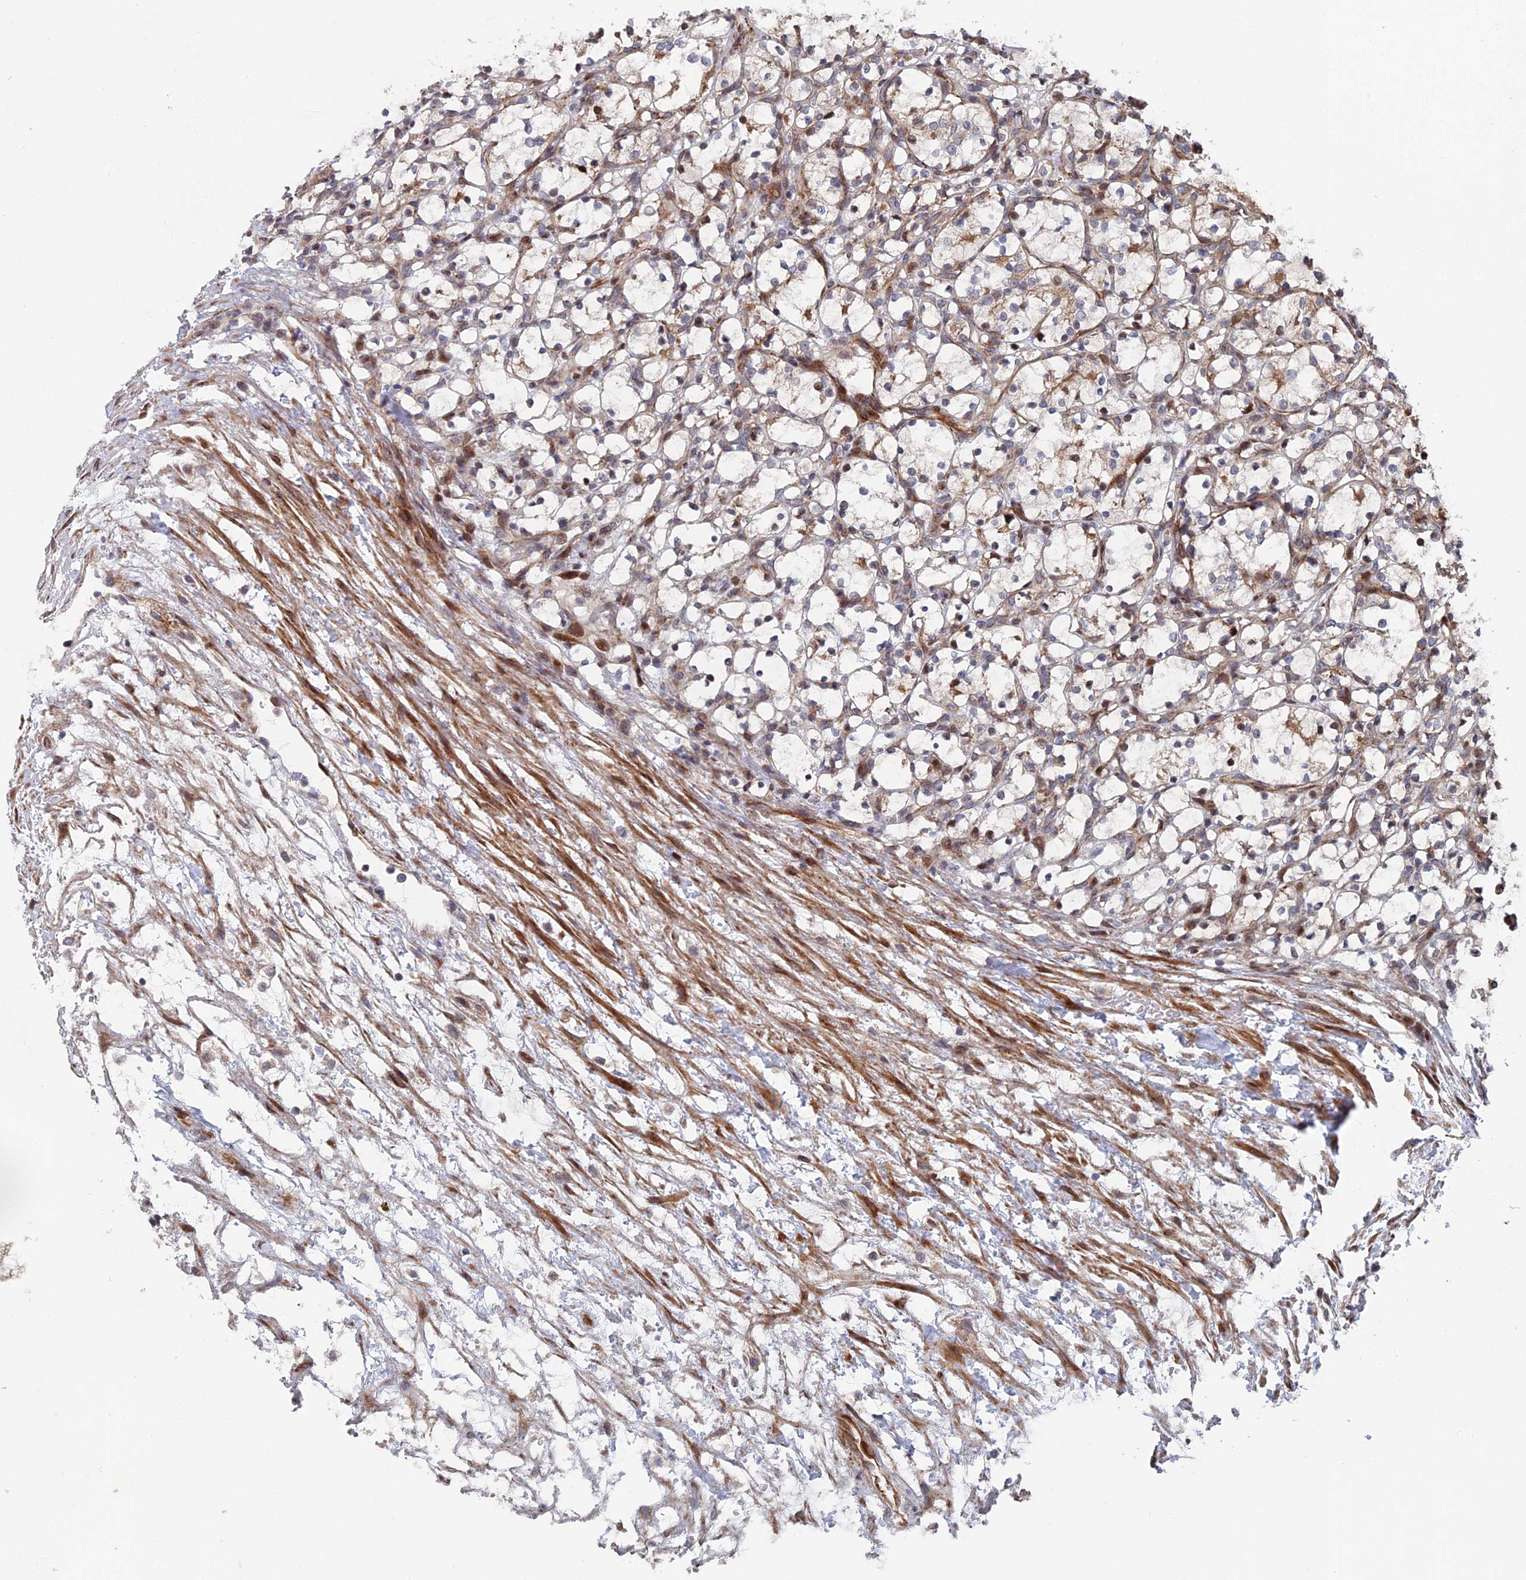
{"staining": {"intensity": "moderate", "quantity": "<25%", "location": "cytoplasmic/membranous"}, "tissue": "renal cancer", "cell_type": "Tumor cells", "image_type": "cancer", "snomed": [{"axis": "morphology", "description": "Adenocarcinoma, NOS"}, {"axis": "topography", "description": "Kidney"}], "caption": "A brown stain highlights moderate cytoplasmic/membranous staining of a protein in renal cancer tumor cells.", "gene": "GTF2IRD1", "patient": {"sex": "female", "age": 69}}